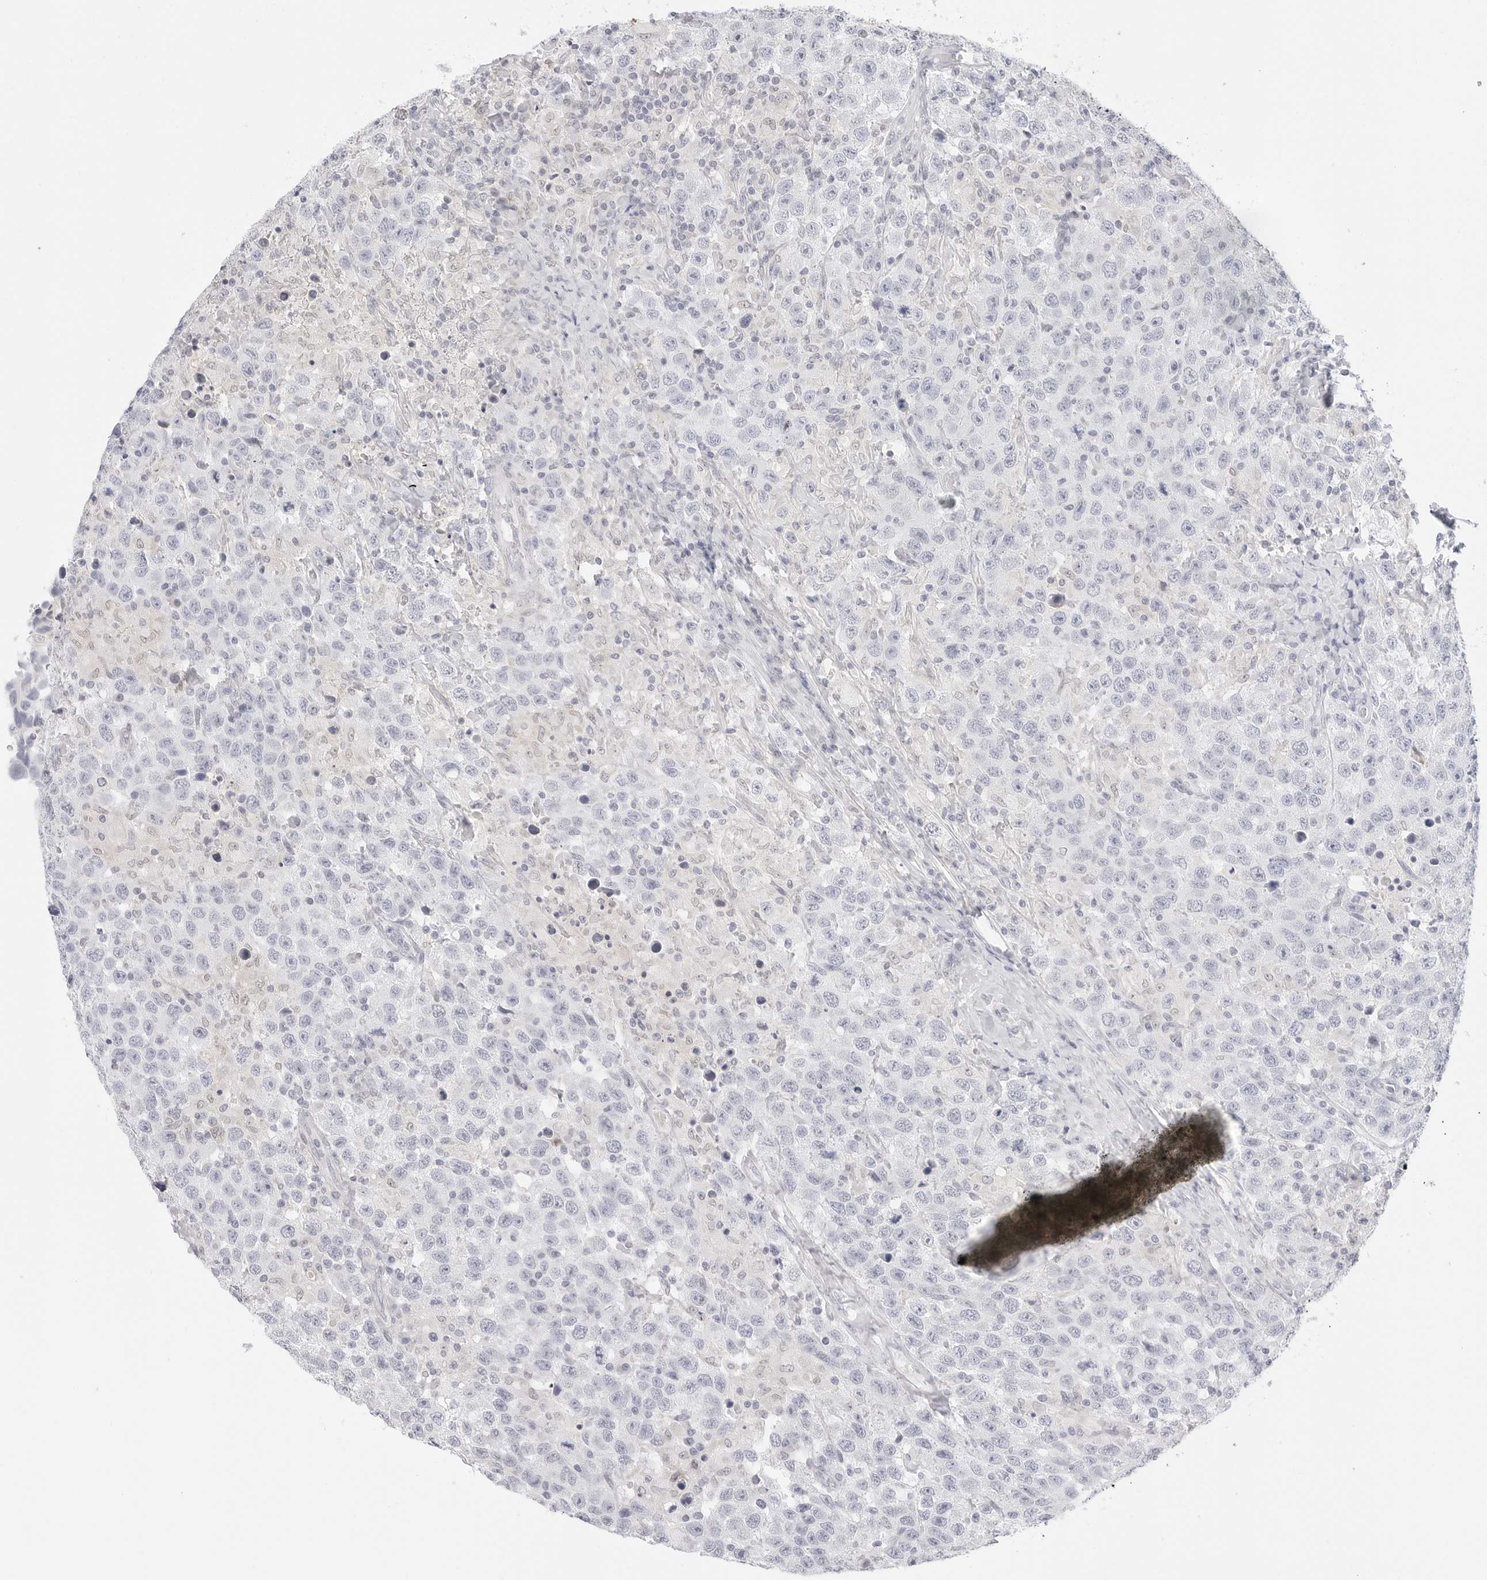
{"staining": {"intensity": "negative", "quantity": "none", "location": "none"}, "tissue": "testis cancer", "cell_type": "Tumor cells", "image_type": "cancer", "snomed": [{"axis": "morphology", "description": "Seminoma, NOS"}, {"axis": "topography", "description": "Testis"}], "caption": "Testis cancer (seminoma) stained for a protein using immunohistochemistry (IHC) demonstrates no expression tumor cells.", "gene": "HMGCS2", "patient": {"sex": "male", "age": 41}}